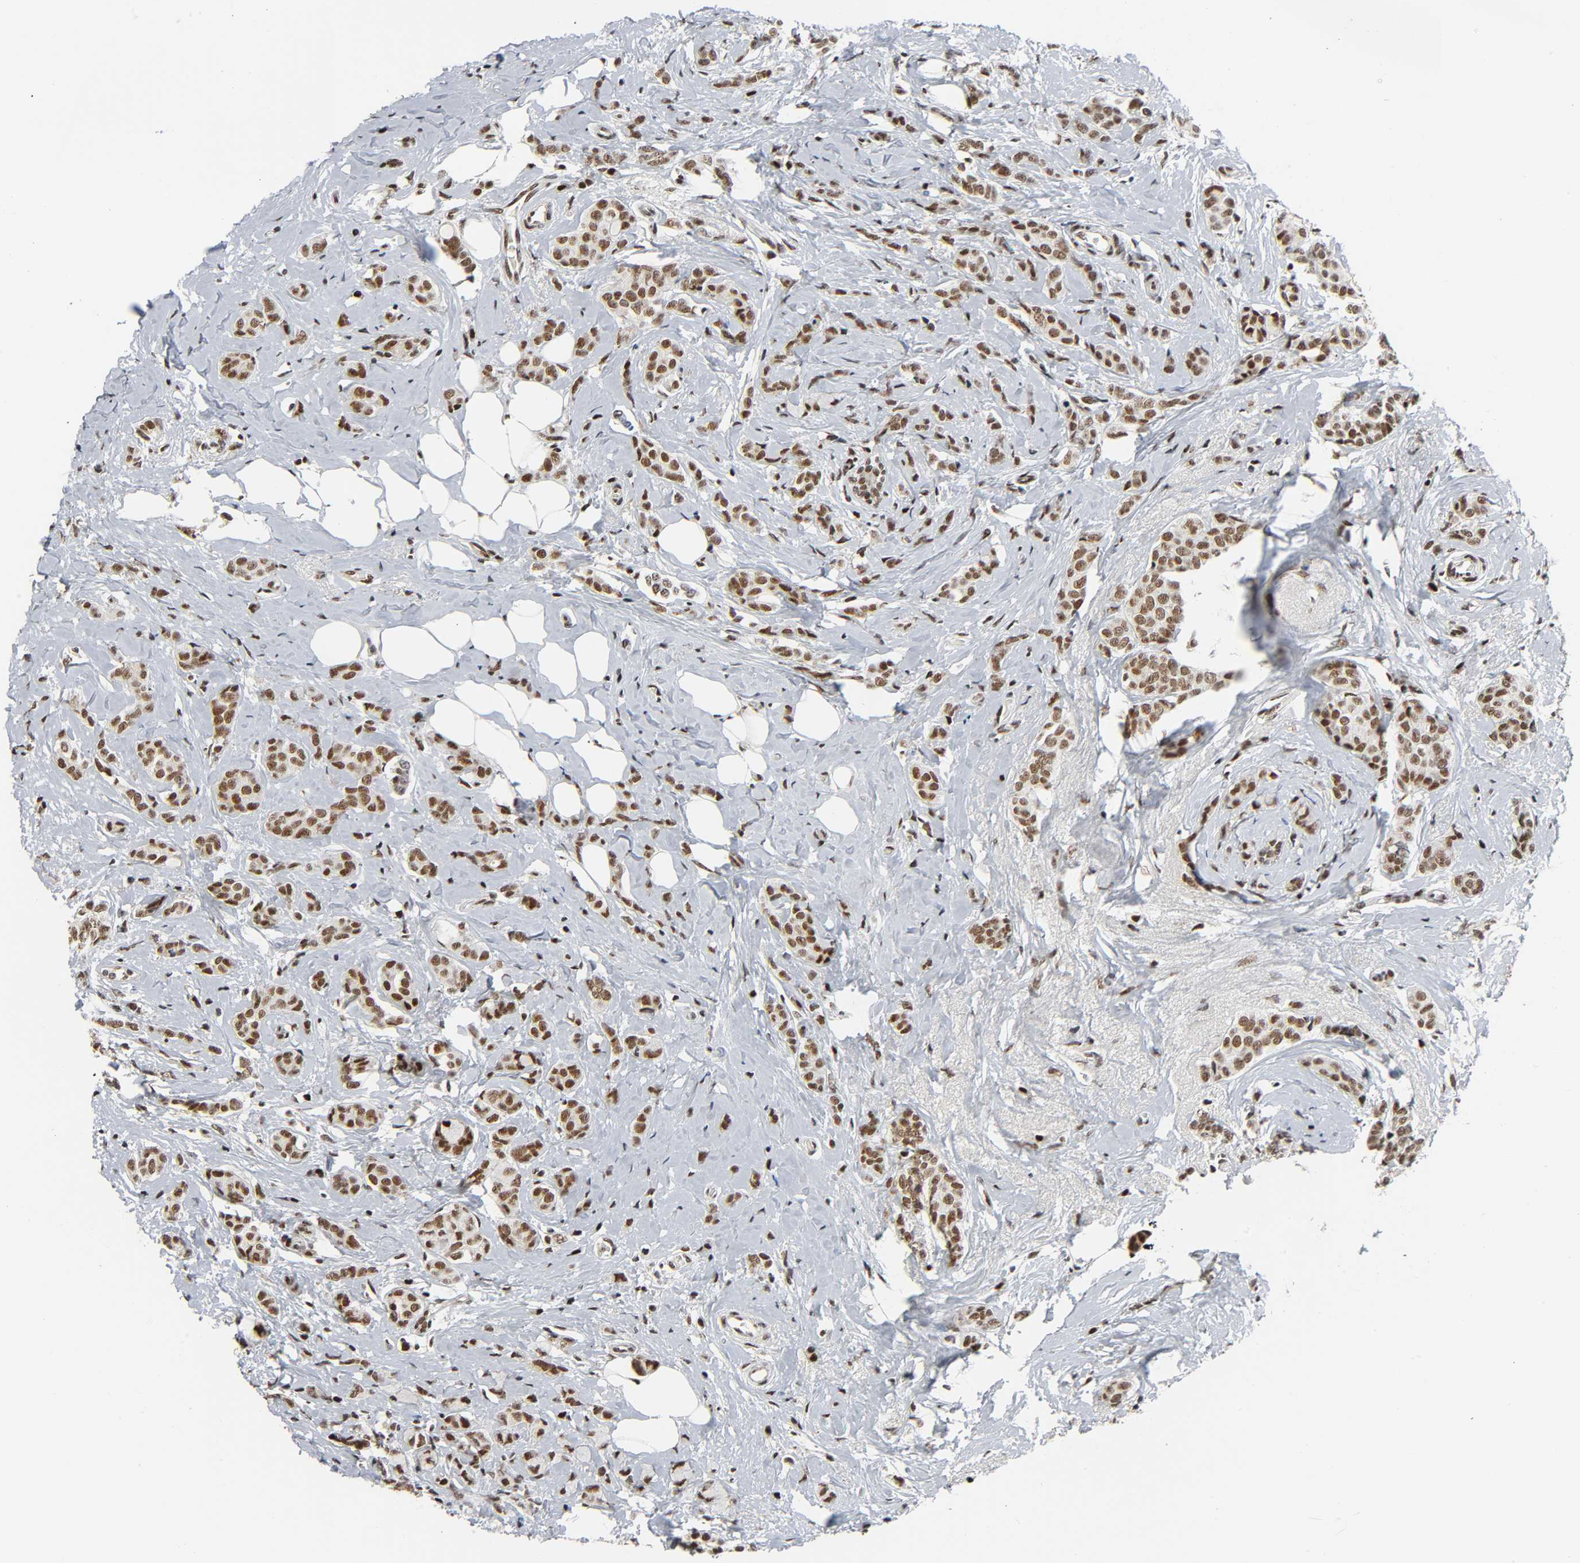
{"staining": {"intensity": "strong", "quantity": ">75%", "location": "nuclear"}, "tissue": "breast cancer", "cell_type": "Tumor cells", "image_type": "cancer", "snomed": [{"axis": "morphology", "description": "Lobular carcinoma"}, {"axis": "topography", "description": "Breast"}], "caption": "Lobular carcinoma (breast) stained for a protein displays strong nuclear positivity in tumor cells. (Brightfield microscopy of DAB IHC at high magnification).", "gene": "CDK9", "patient": {"sex": "female", "age": 60}}